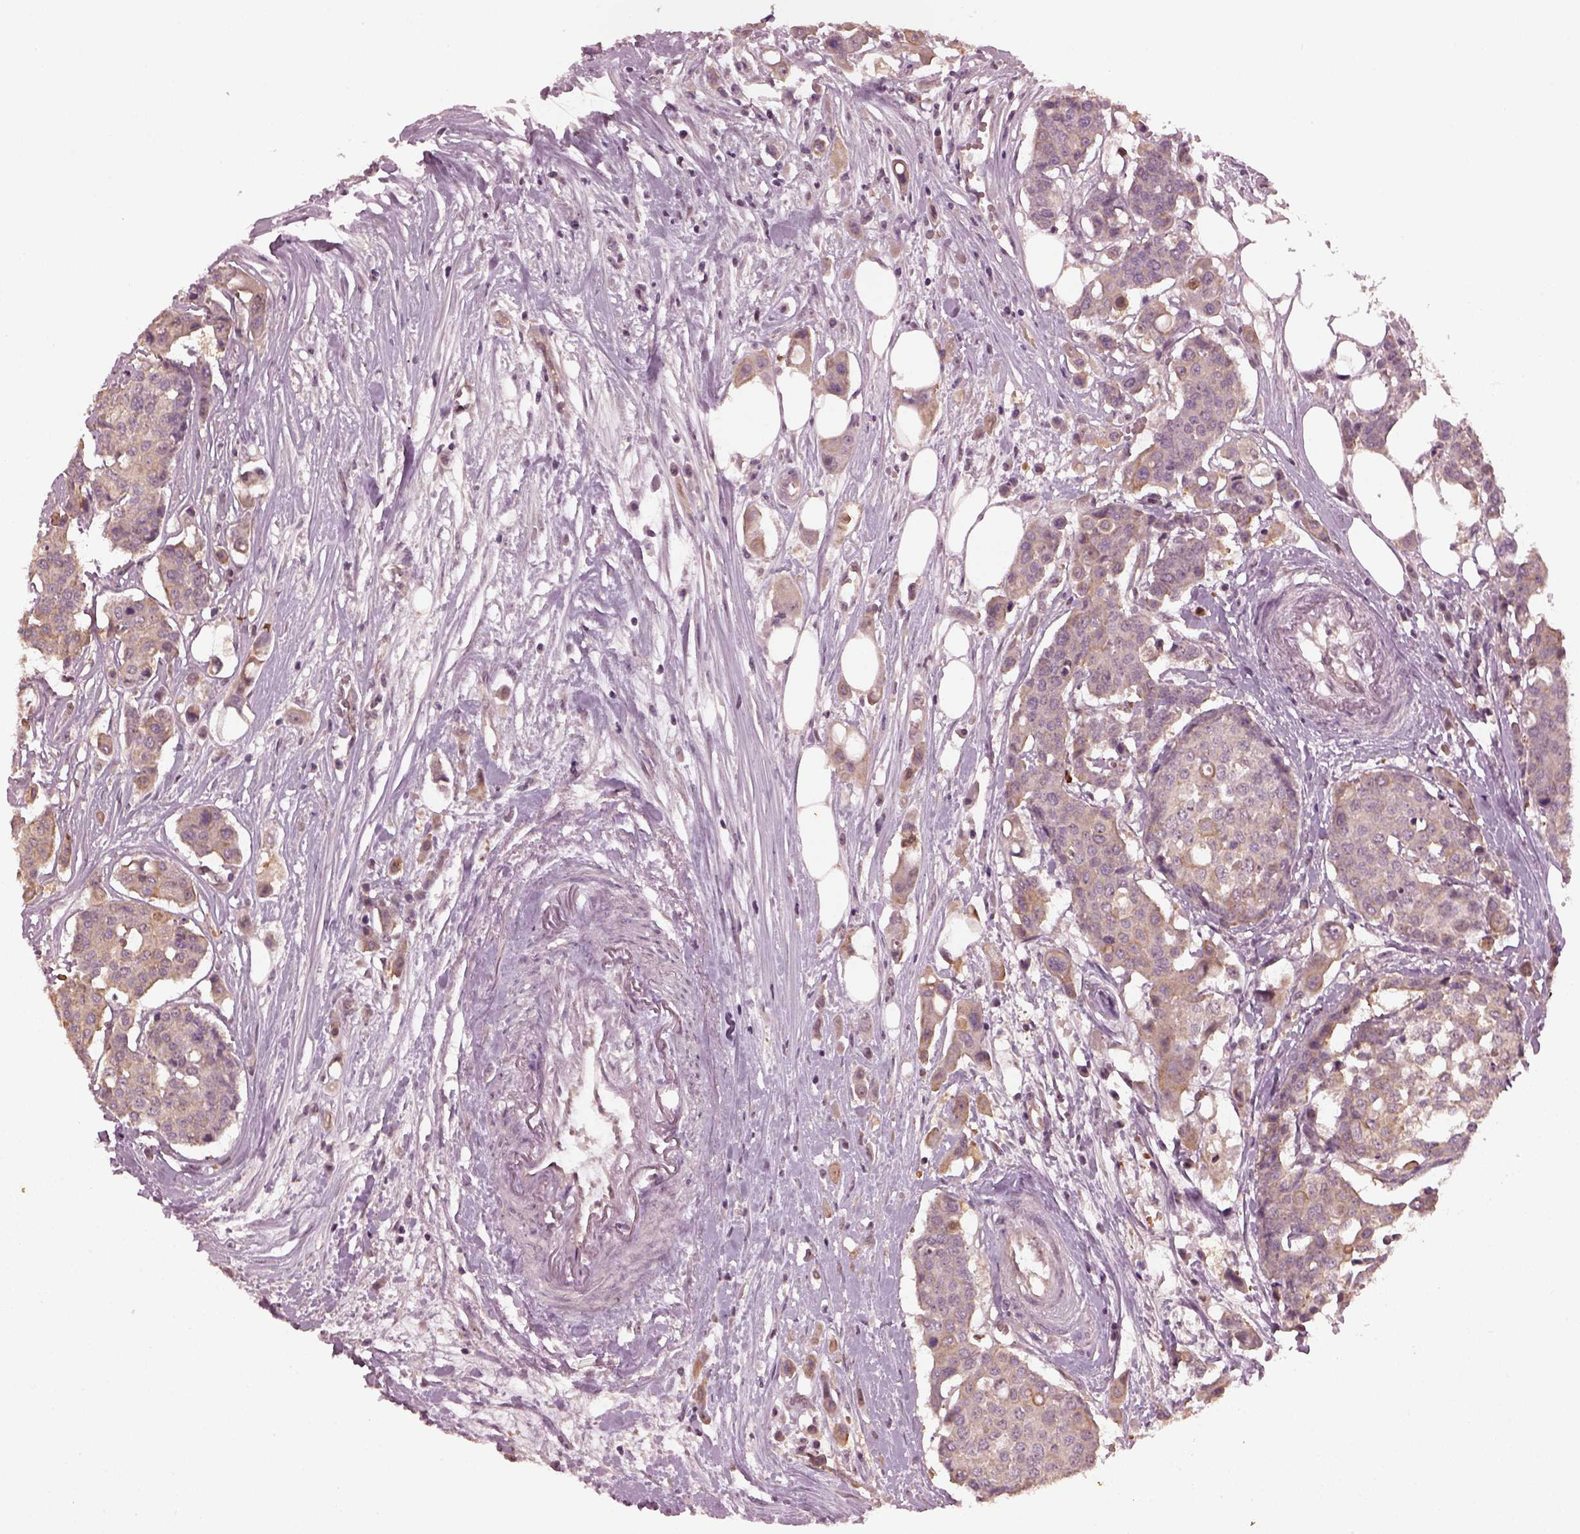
{"staining": {"intensity": "weak", "quantity": "<25%", "location": "cytoplasmic/membranous"}, "tissue": "carcinoid", "cell_type": "Tumor cells", "image_type": "cancer", "snomed": [{"axis": "morphology", "description": "Carcinoid, malignant, NOS"}, {"axis": "topography", "description": "Colon"}], "caption": "High power microscopy photomicrograph of an IHC image of carcinoid, revealing no significant staining in tumor cells.", "gene": "GNRH1", "patient": {"sex": "male", "age": 81}}